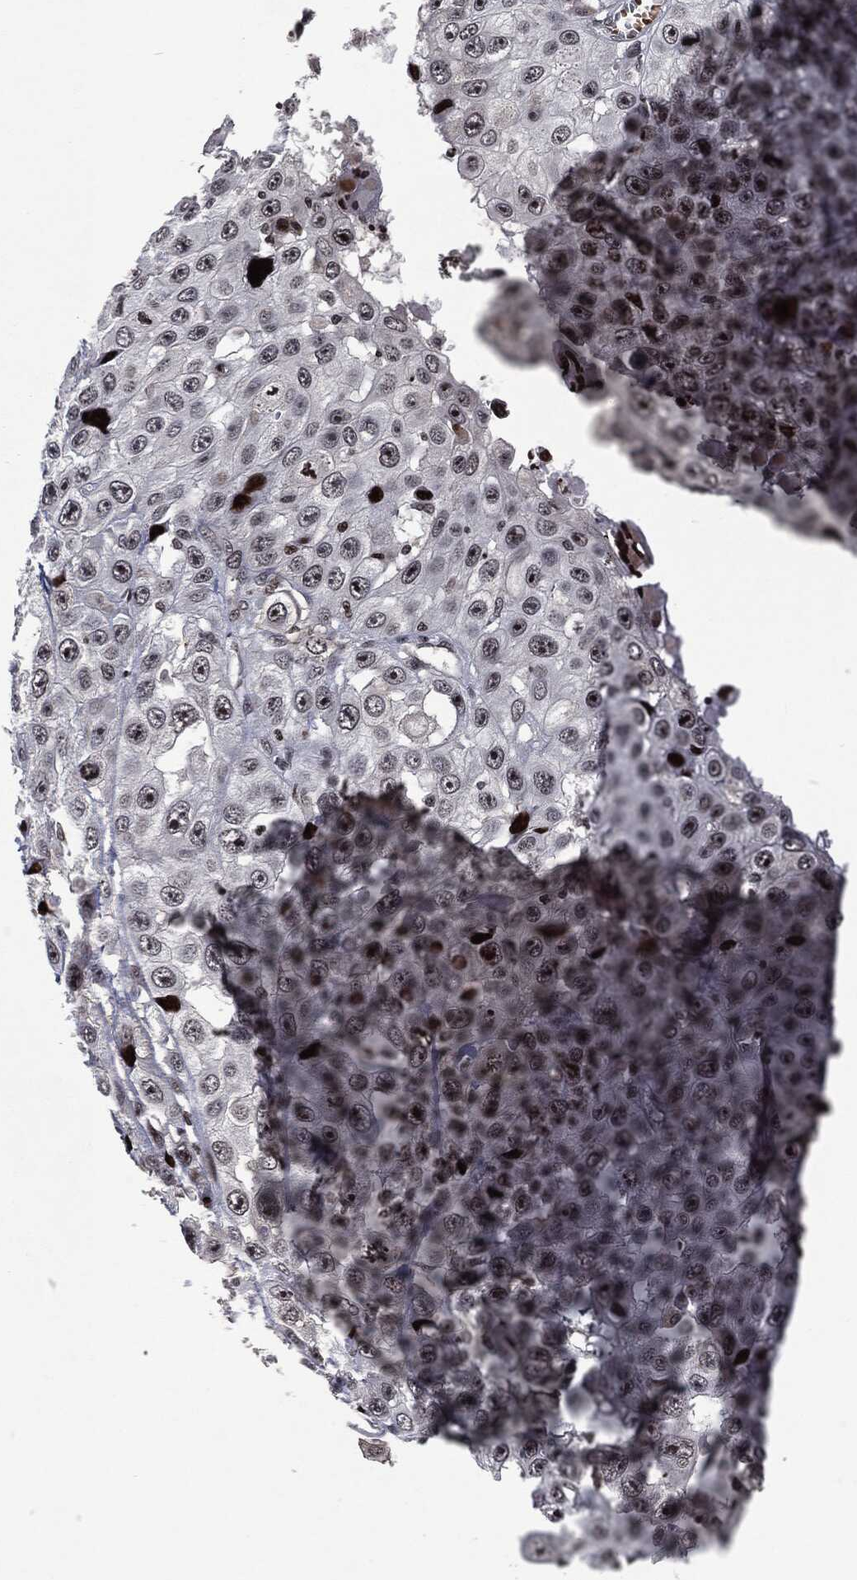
{"staining": {"intensity": "negative", "quantity": "none", "location": "none"}, "tissue": "skin cancer", "cell_type": "Tumor cells", "image_type": "cancer", "snomed": [{"axis": "morphology", "description": "Squamous cell carcinoma, NOS"}, {"axis": "topography", "description": "Skin"}], "caption": "Immunohistochemical staining of human squamous cell carcinoma (skin) exhibits no significant staining in tumor cells.", "gene": "EGFR", "patient": {"sex": "male", "age": 82}}